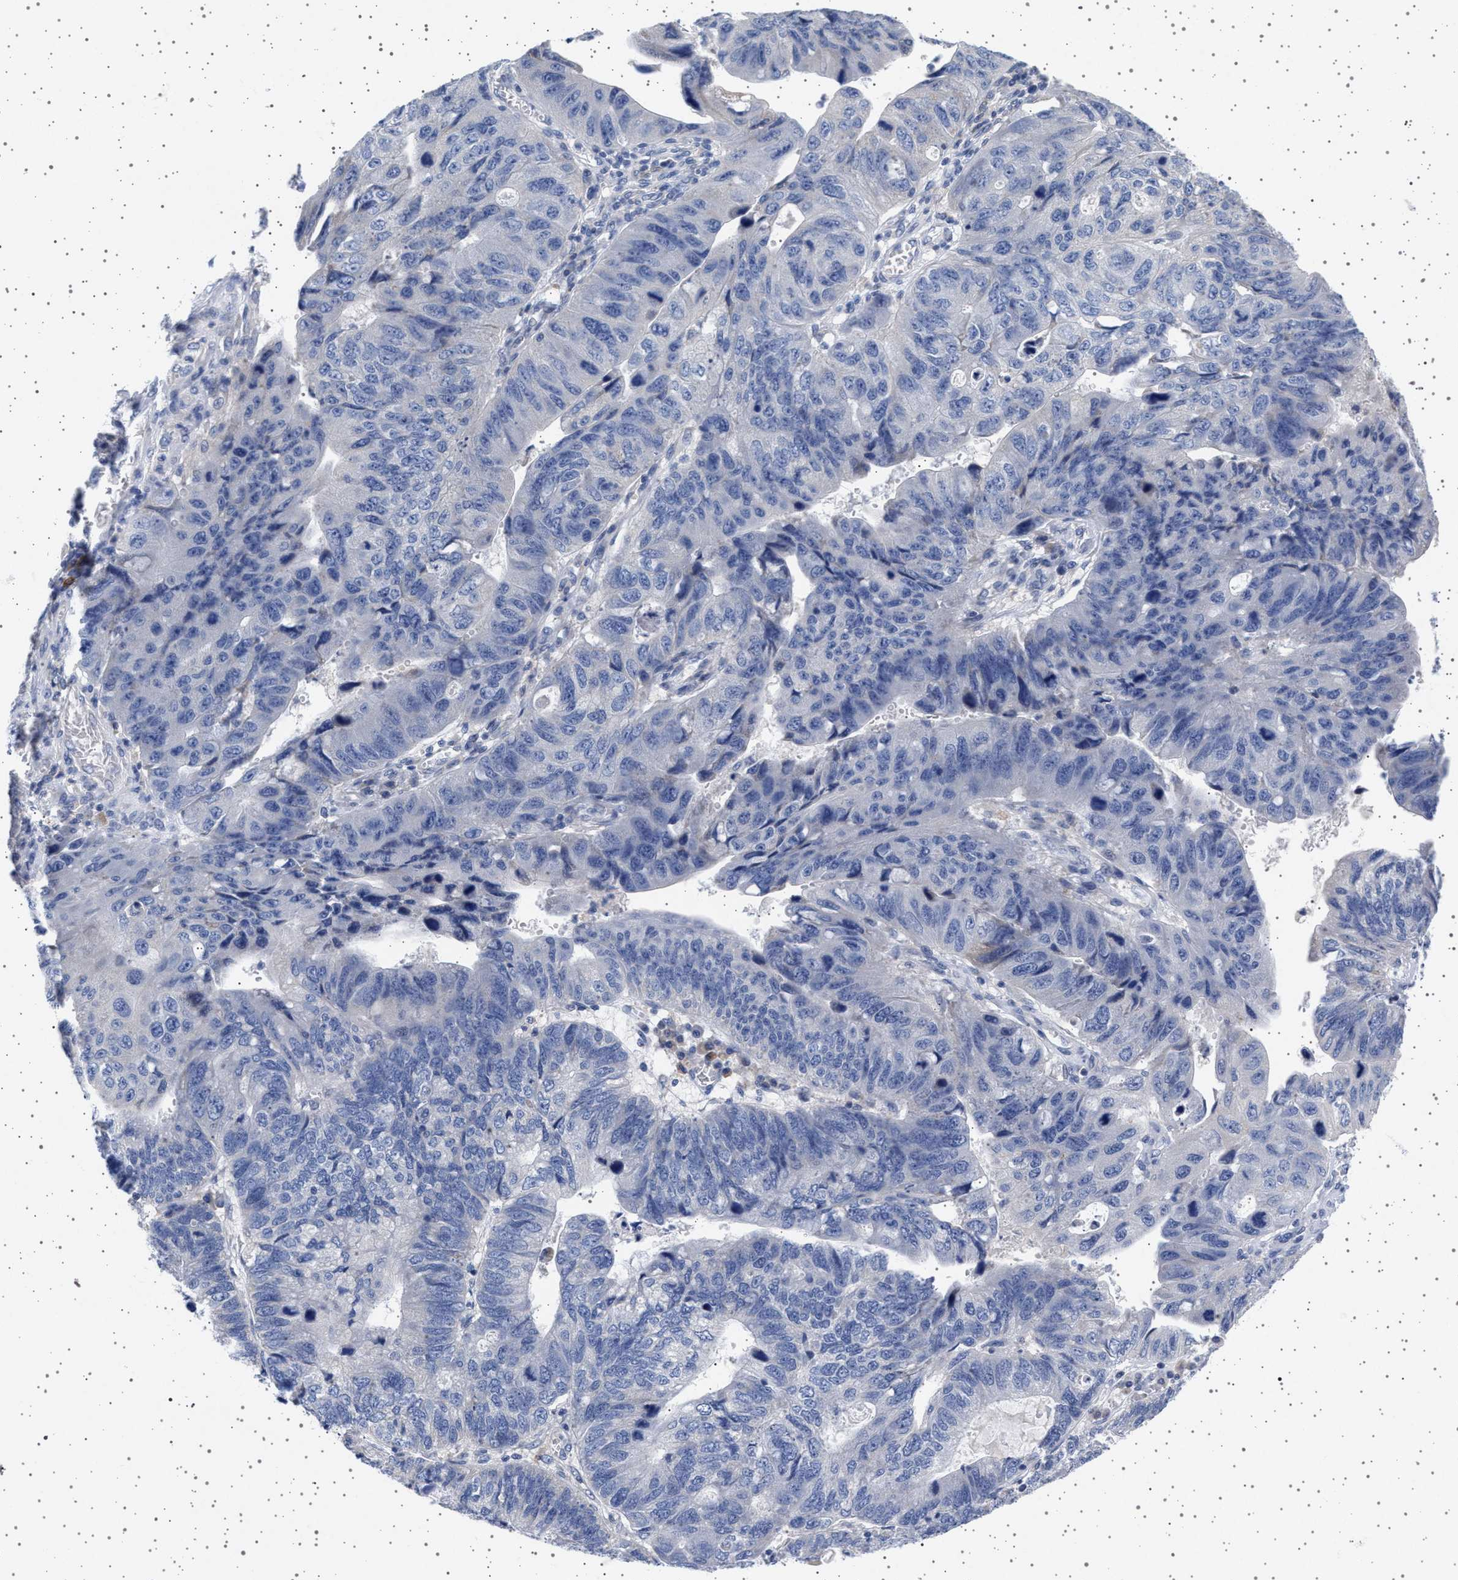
{"staining": {"intensity": "negative", "quantity": "none", "location": "none"}, "tissue": "stomach cancer", "cell_type": "Tumor cells", "image_type": "cancer", "snomed": [{"axis": "morphology", "description": "Adenocarcinoma, NOS"}, {"axis": "topography", "description": "Stomach"}], "caption": "An immunohistochemistry (IHC) micrograph of stomach cancer (adenocarcinoma) is shown. There is no staining in tumor cells of stomach cancer (adenocarcinoma). (DAB immunohistochemistry (IHC), high magnification).", "gene": "TRMT10B", "patient": {"sex": "male", "age": 59}}